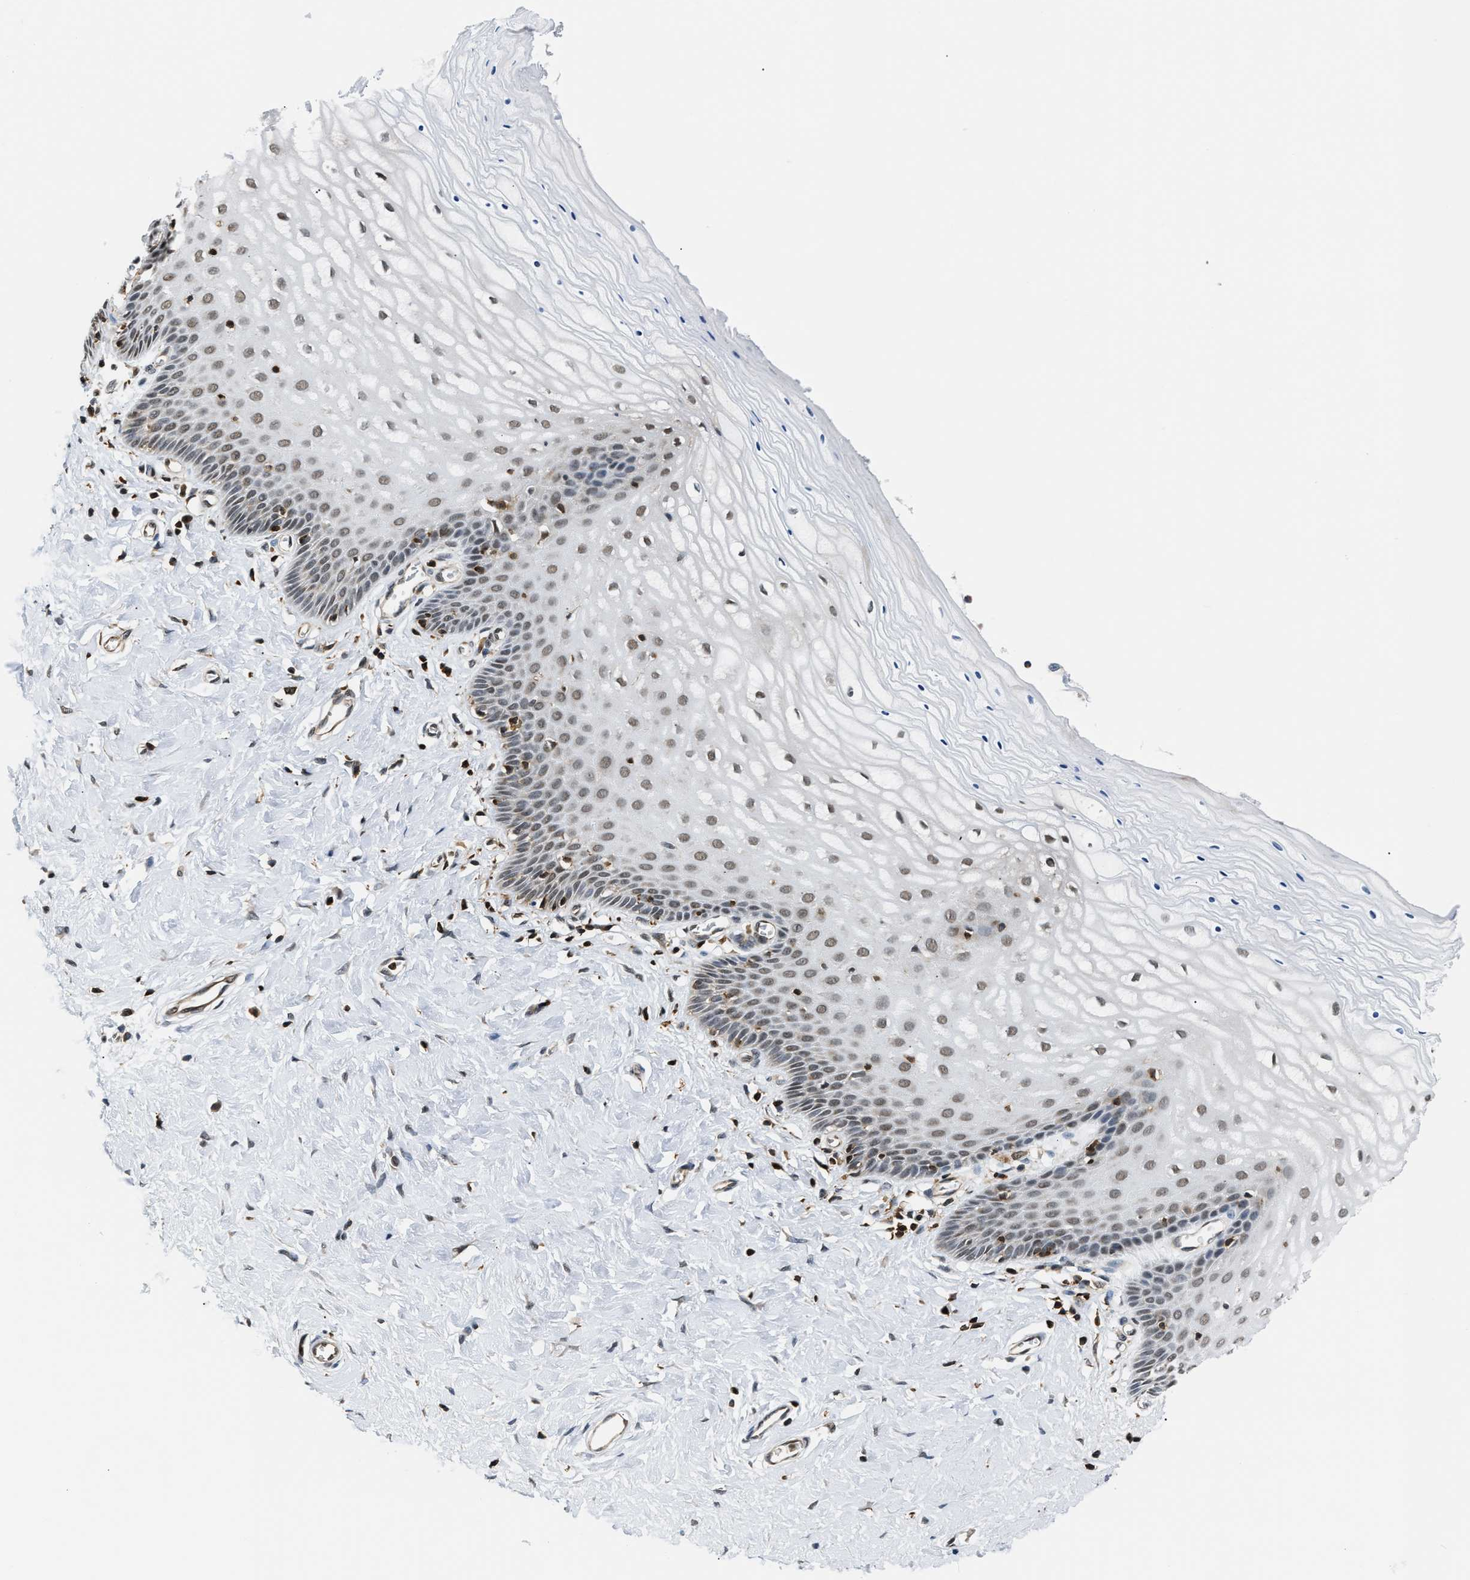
{"staining": {"intensity": "weak", "quantity": "25%-75%", "location": "nuclear"}, "tissue": "cervix", "cell_type": "Squamous epithelial cells", "image_type": "normal", "snomed": [{"axis": "morphology", "description": "Normal tissue, NOS"}, {"axis": "topography", "description": "Cervix"}], "caption": "Protein expression analysis of unremarkable human cervix reveals weak nuclear expression in about 25%-75% of squamous epithelial cells. (brown staining indicates protein expression, while blue staining denotes nuclei).", "gene": "STK10", "patient": {"sex": "female", "age": 55}}